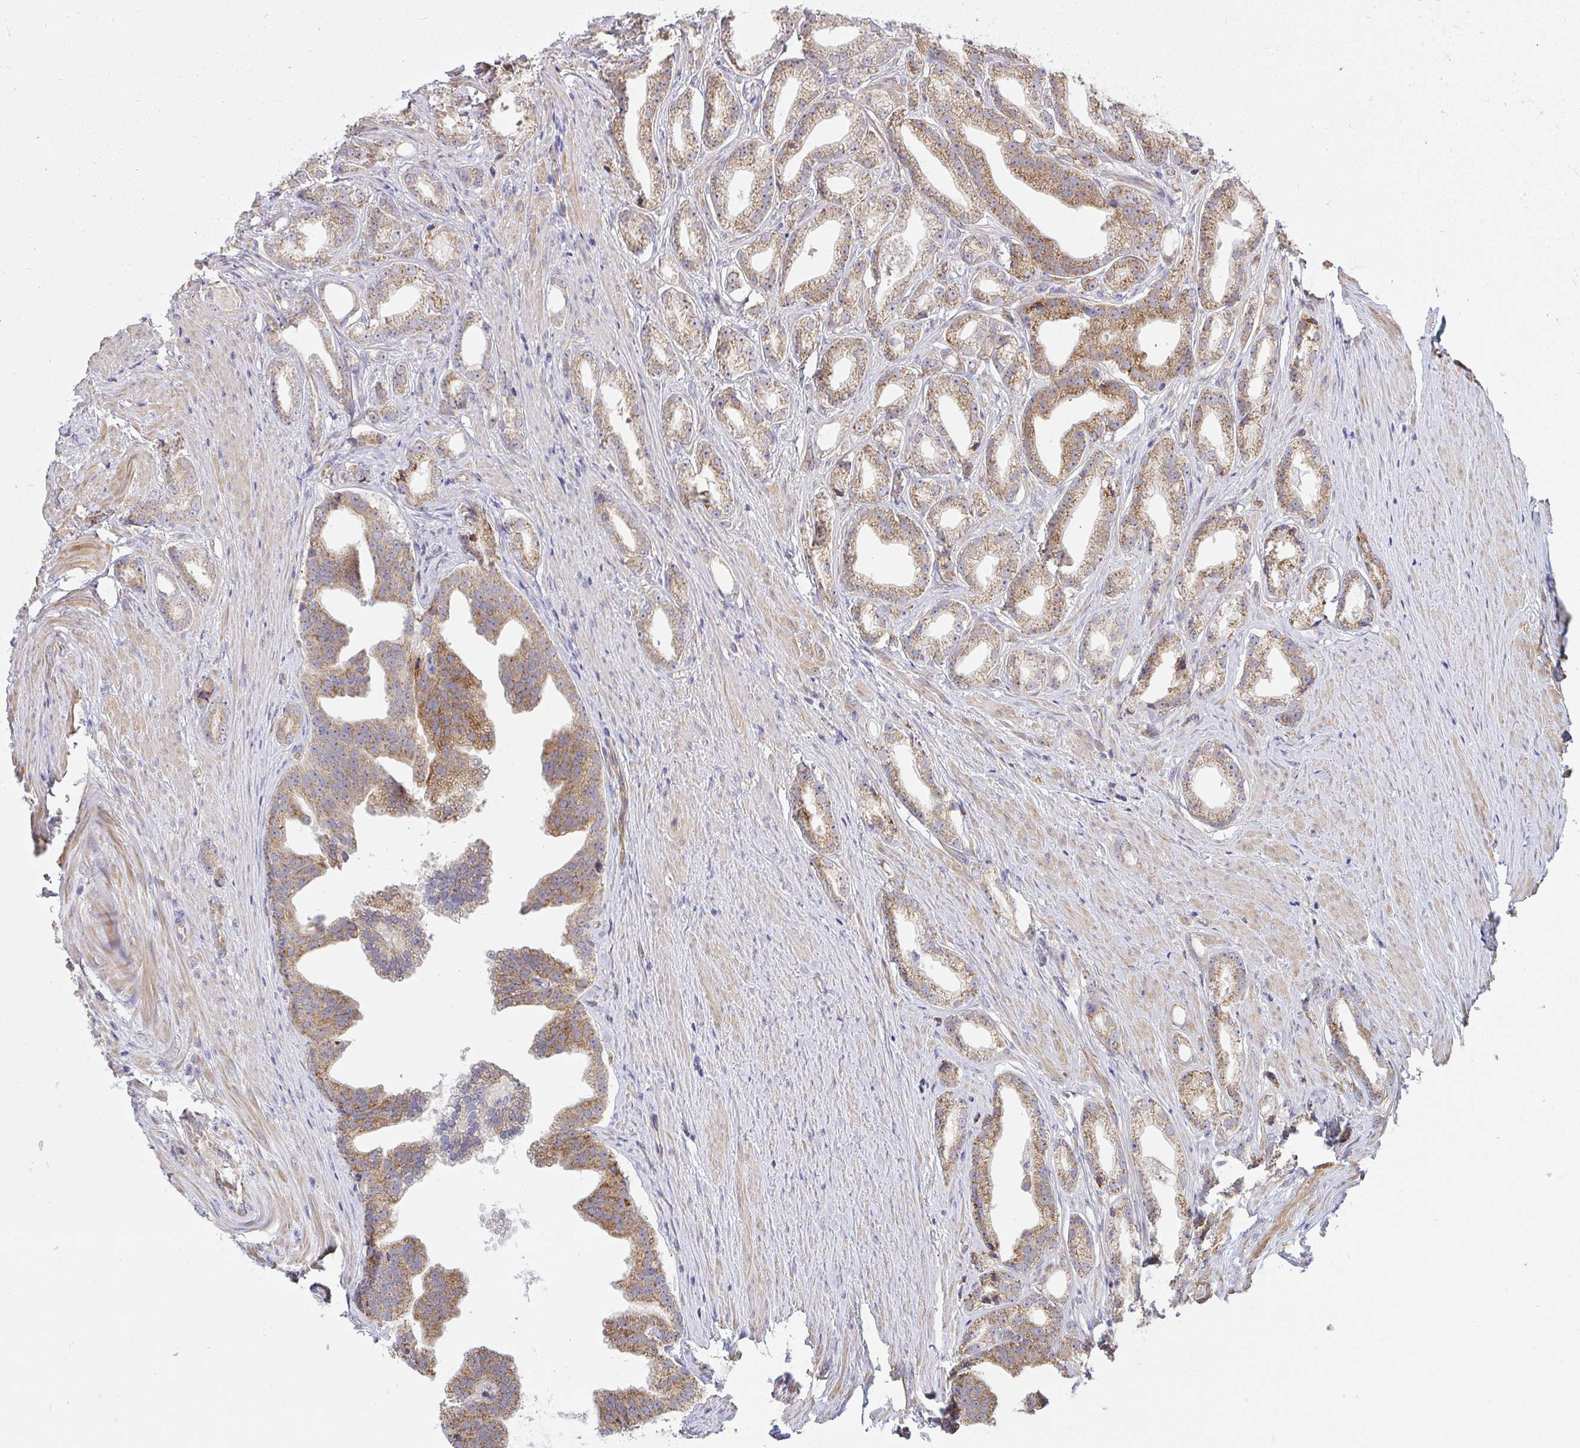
{"staining": {"intensity": "moderate", "quantity": ">75%", "location": "cytoplasmic/membranous"}, "tissue": "prostate cancer", "cell_type": "Tumor cells", "image_type": "cancer", "snomed": [{"axis": "morphology", "description": "Adenocarcinoma, Low grade"}, {"axis": "topography", "description": "Prostate"}], "caption": "This photomicrograph reveals prostate cancer stained with immunohistochemistry to label a protein in brown. The cytoplasmic/membranous of tumor cells show moderate positivity for the protein. Nuclei are counter-stained blue.", "gene": "B4GALT6", "patient": {"sex": "male", "age": 65}}